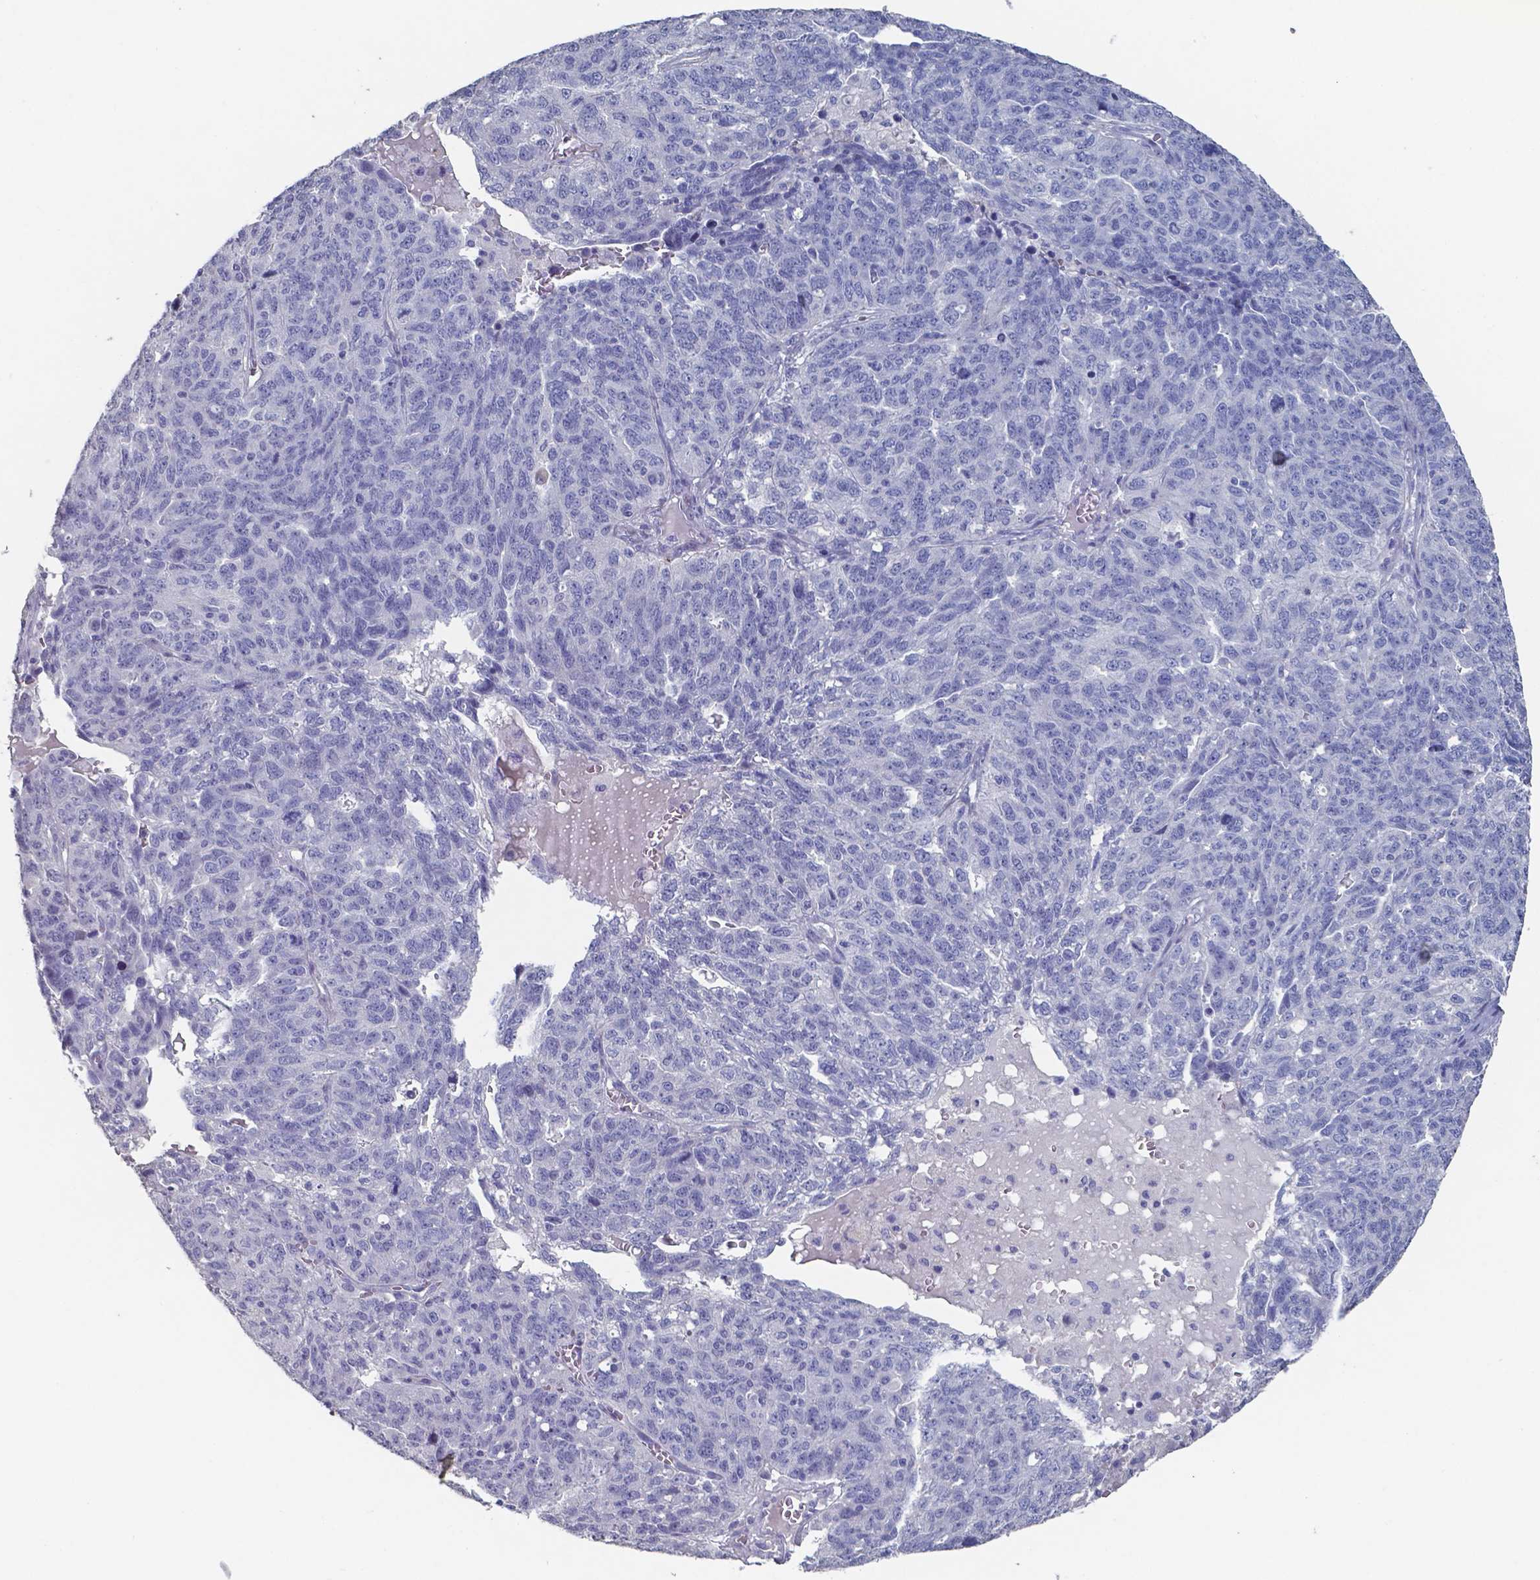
{"staining": {"intensity": "negative", "quantity": "none", "location": "none"}, "tissue": "ovarian cancer", "cell_type": "Tumor cells", "image_type": "cancer", "snomed": [{"axis": "morphology", "description": "Cystadenocarcinoma, serous, NOS"}, {"axis": "topography", "description": "Ovary"}], "caption": "A histopathology image of human ovarian cancer (serous cystadenocarcinoma) is negative for staining in tumor cells.", "gene": "PLA2R1", "patient": {"sex": "female", "age": 71}}